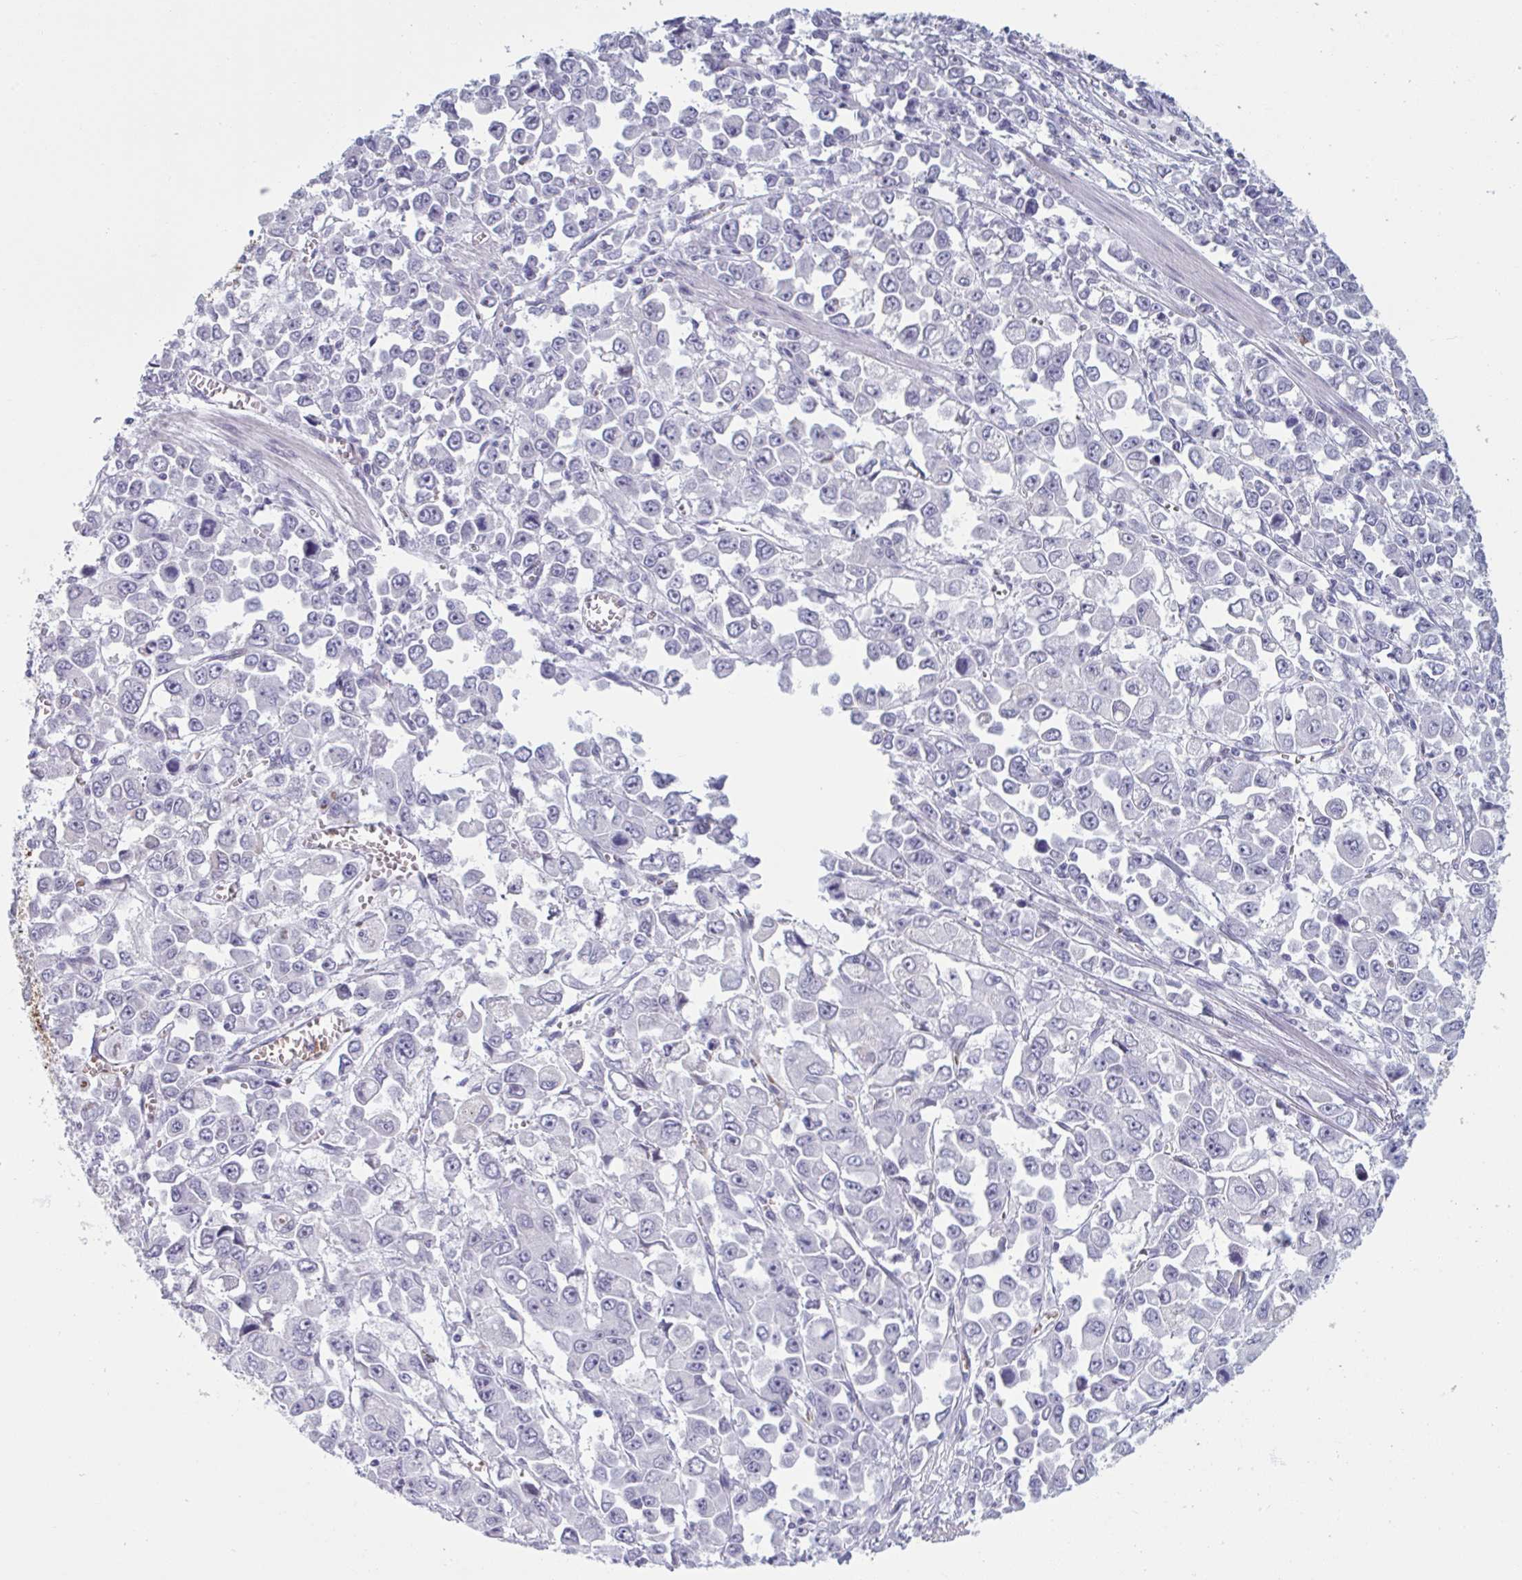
{"staining": {"intensity": "negative", "quantity": "none", "location": "none"}, "tissue": "stomach cancer", "cell_type": "Tumor cells", "image_type": "cancer", "snomed": [{"axis": "morphology", "description": "Adenocarcinoma, NOS"}, {"axis": "topography", "description": "Stomach, upper"}], "caption": "Tumor cells show no significant protein staining in stomach adenocarcinoma.", "gene": "HSD11B2", "patient": {"sex": "male", "age": 70}}